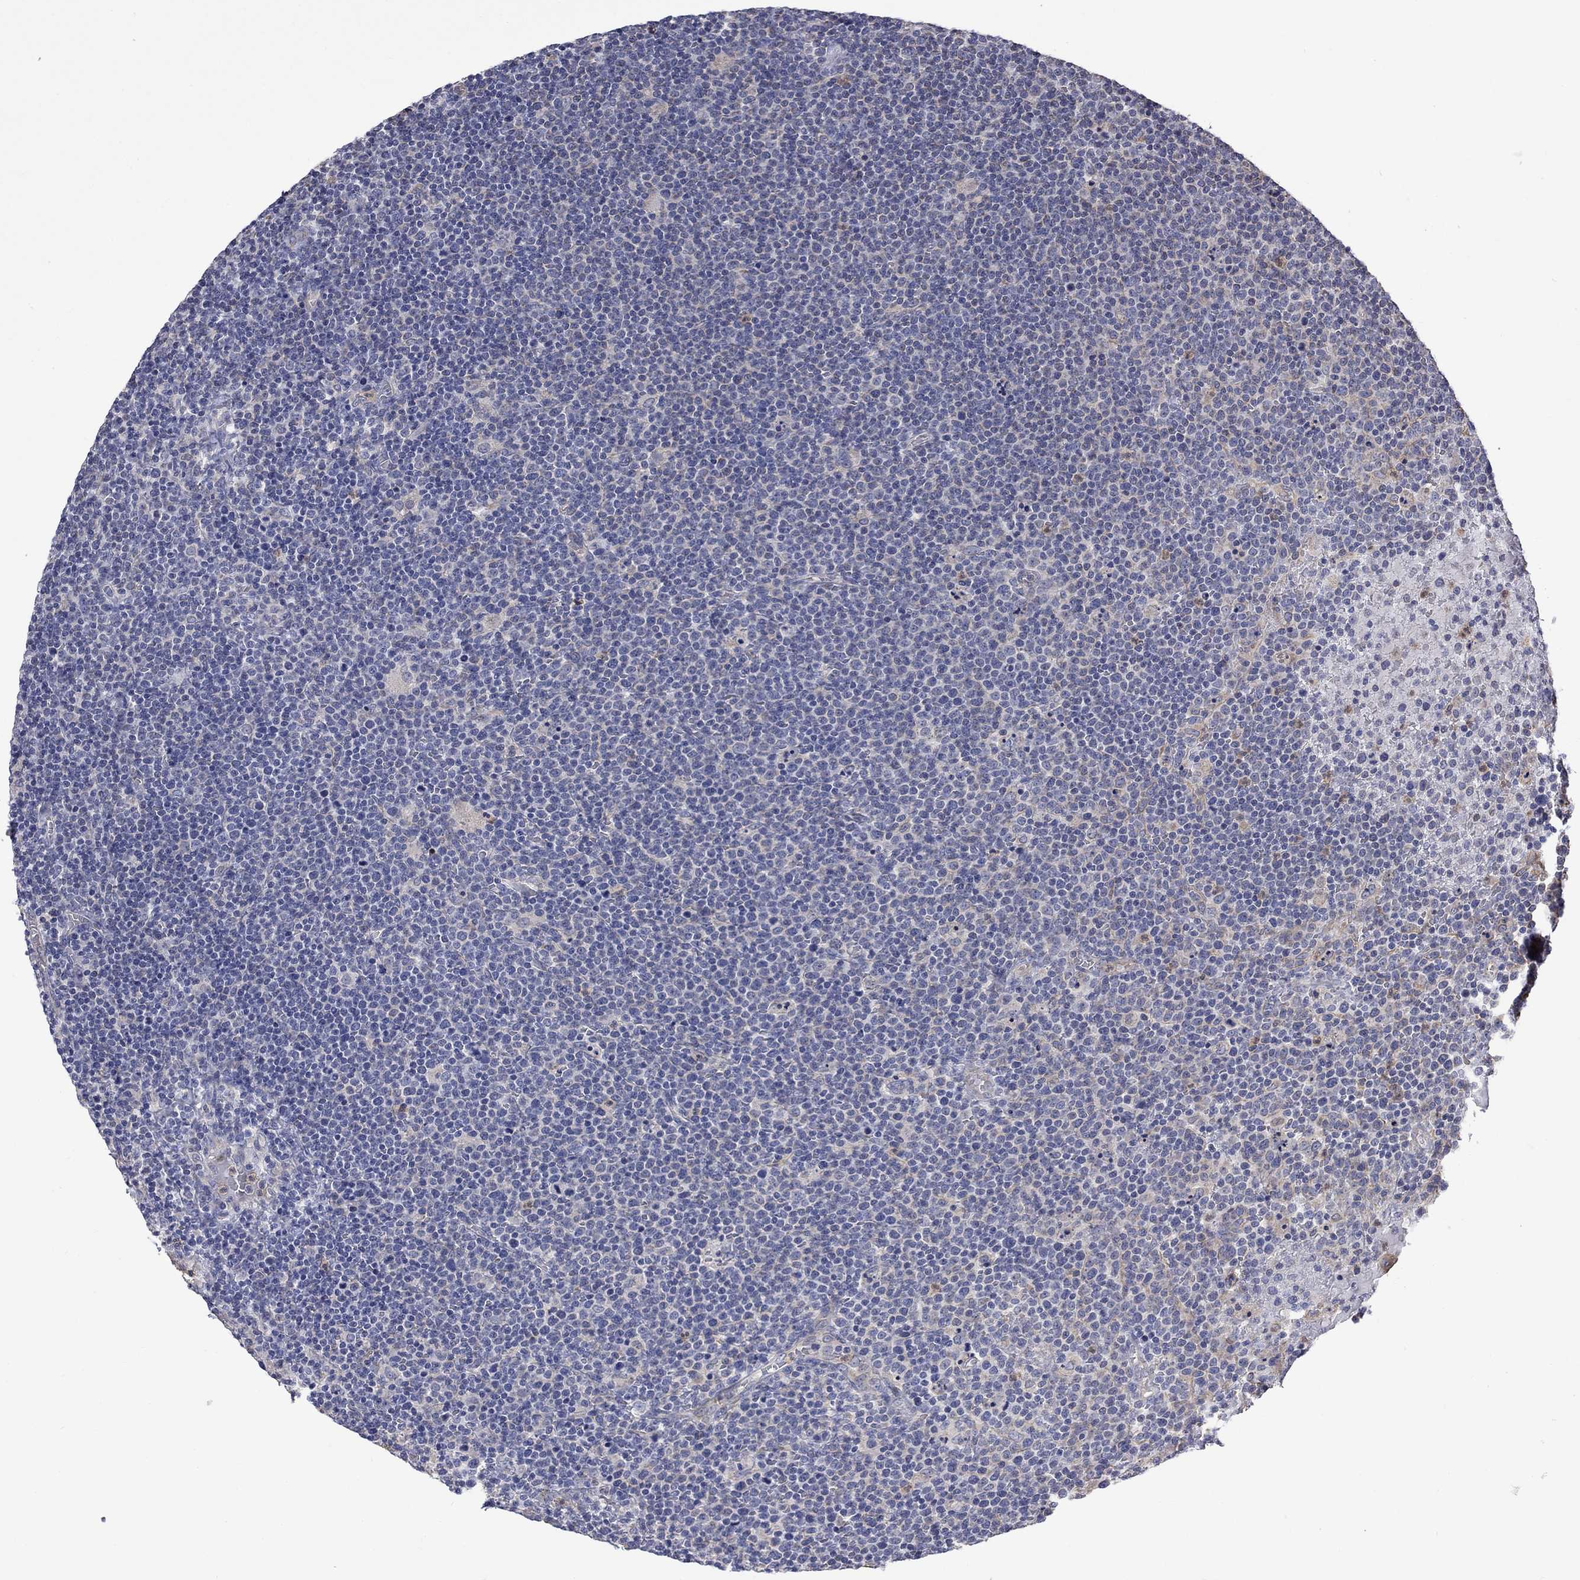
{"staining": {"intensity": "negative", "quantity": "none", "location": "none"}, "tissue": "lymphoma", "cell_type": "Tumor cells", "image_type": "cancer", "snomed": [{"axis": "morphology", "description": "Malignant lymphoma, non-Hodgkin's type, High grade"}, {"axis": "topography", "description": "Lymph node"}], "caption": "A histopathology image of high-grade malignant lymphoma, non-Hodgkin's type stained for a protein demonstrates no brown staining in tumor cells. (DAB immunohistochemistry (IHC), high magnification).", "gene": "CAMKK2", "patient": {"sex": "male", "age": 61}}